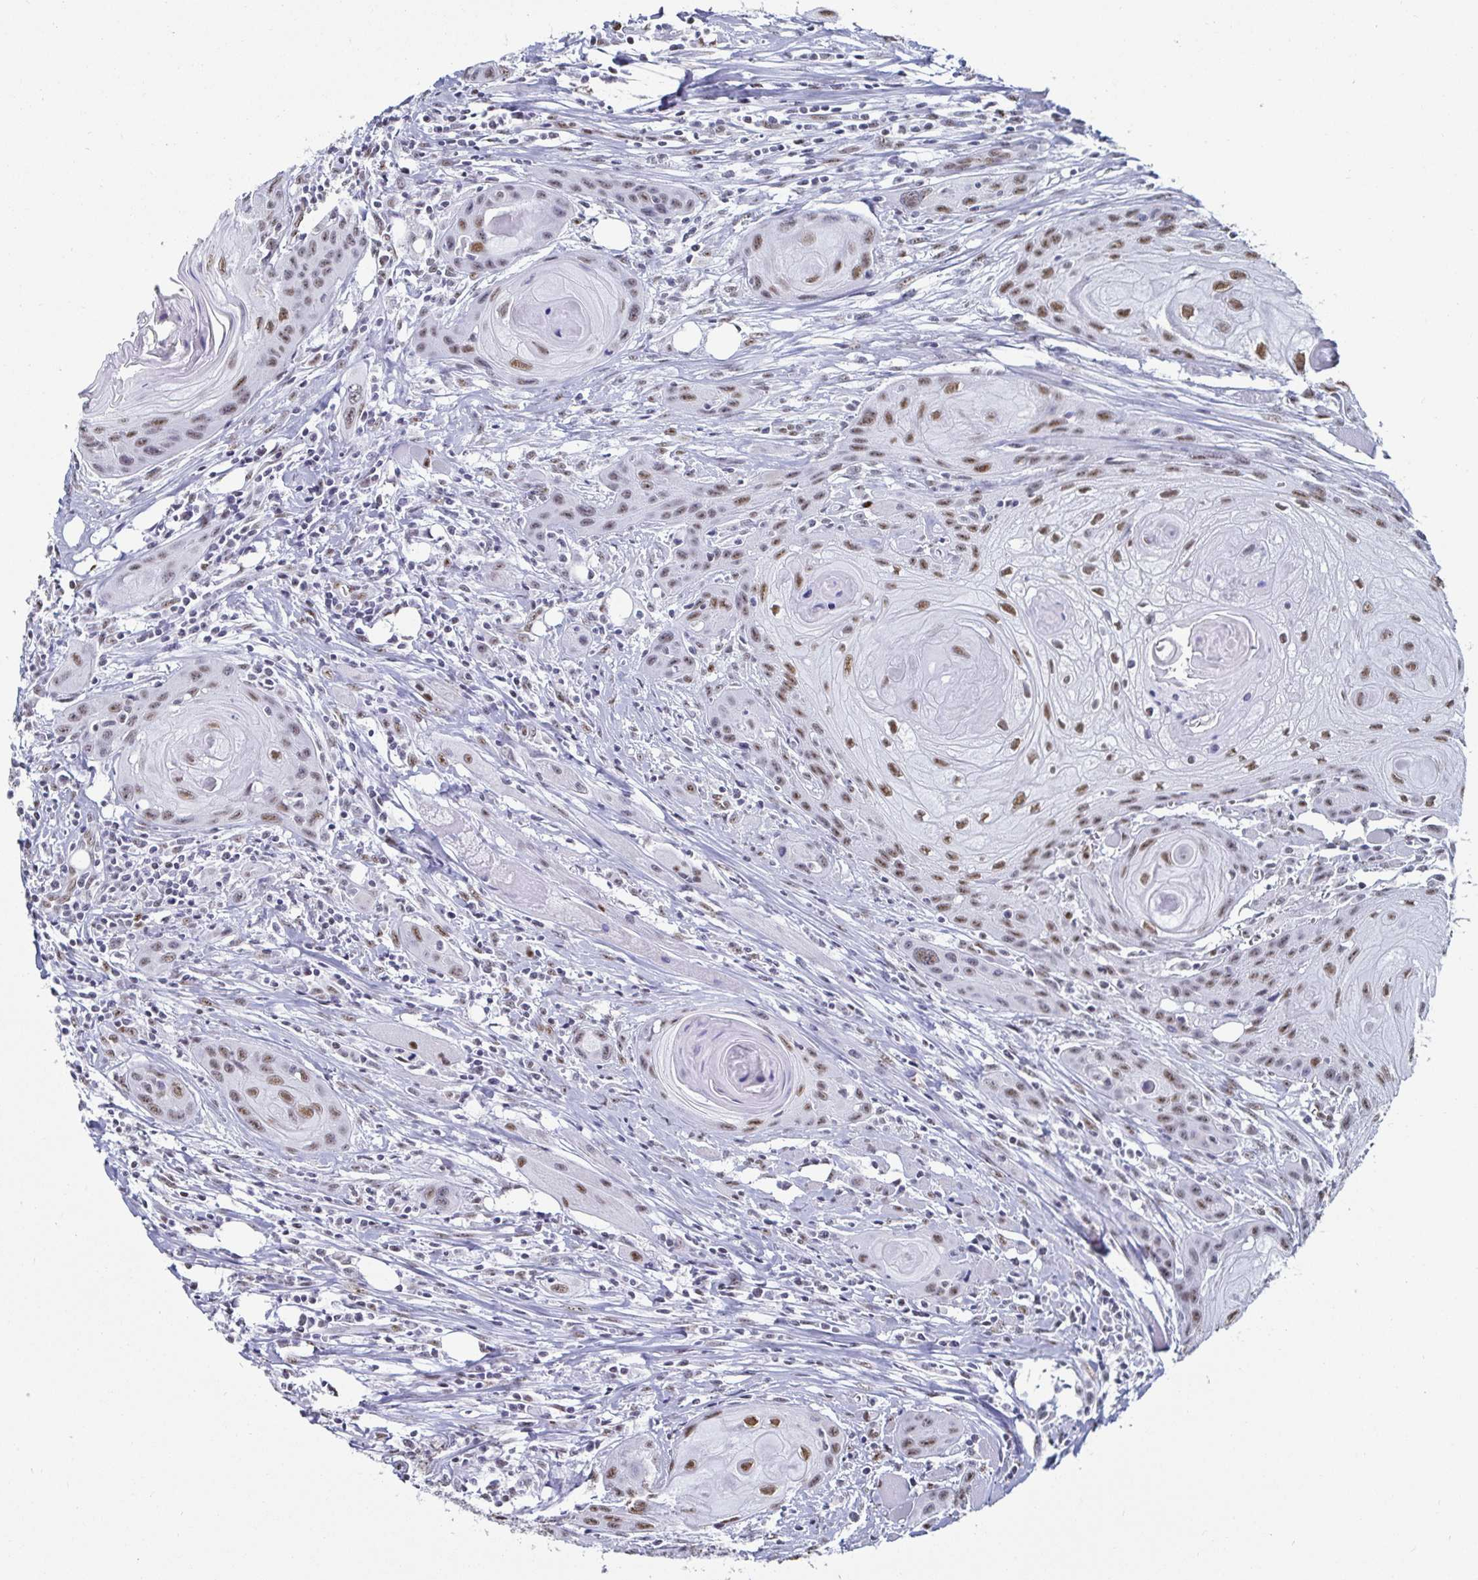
{"staining": {"intensity": "moderate", "quantity": ">75%", "location": "nuclear"}, "tissue": "head and neck cancer", "cell_type": "Tumor cells", "image_type": "cancer", "snomed": [{"axis": "morphology", "description": "Squamous cell carcinoma, NOS"}, {"axis": "topography", "description": "Oral tissue"}, {"axis": "topography", "description": "Head-Neck"}], "caption": "Head and neck squamous cell carcinoma stained for a protein shows moderate nuclear positivity in tumor cells.", "gene": "DDX39B", "patient": {"sex": "male", "age": 58}}